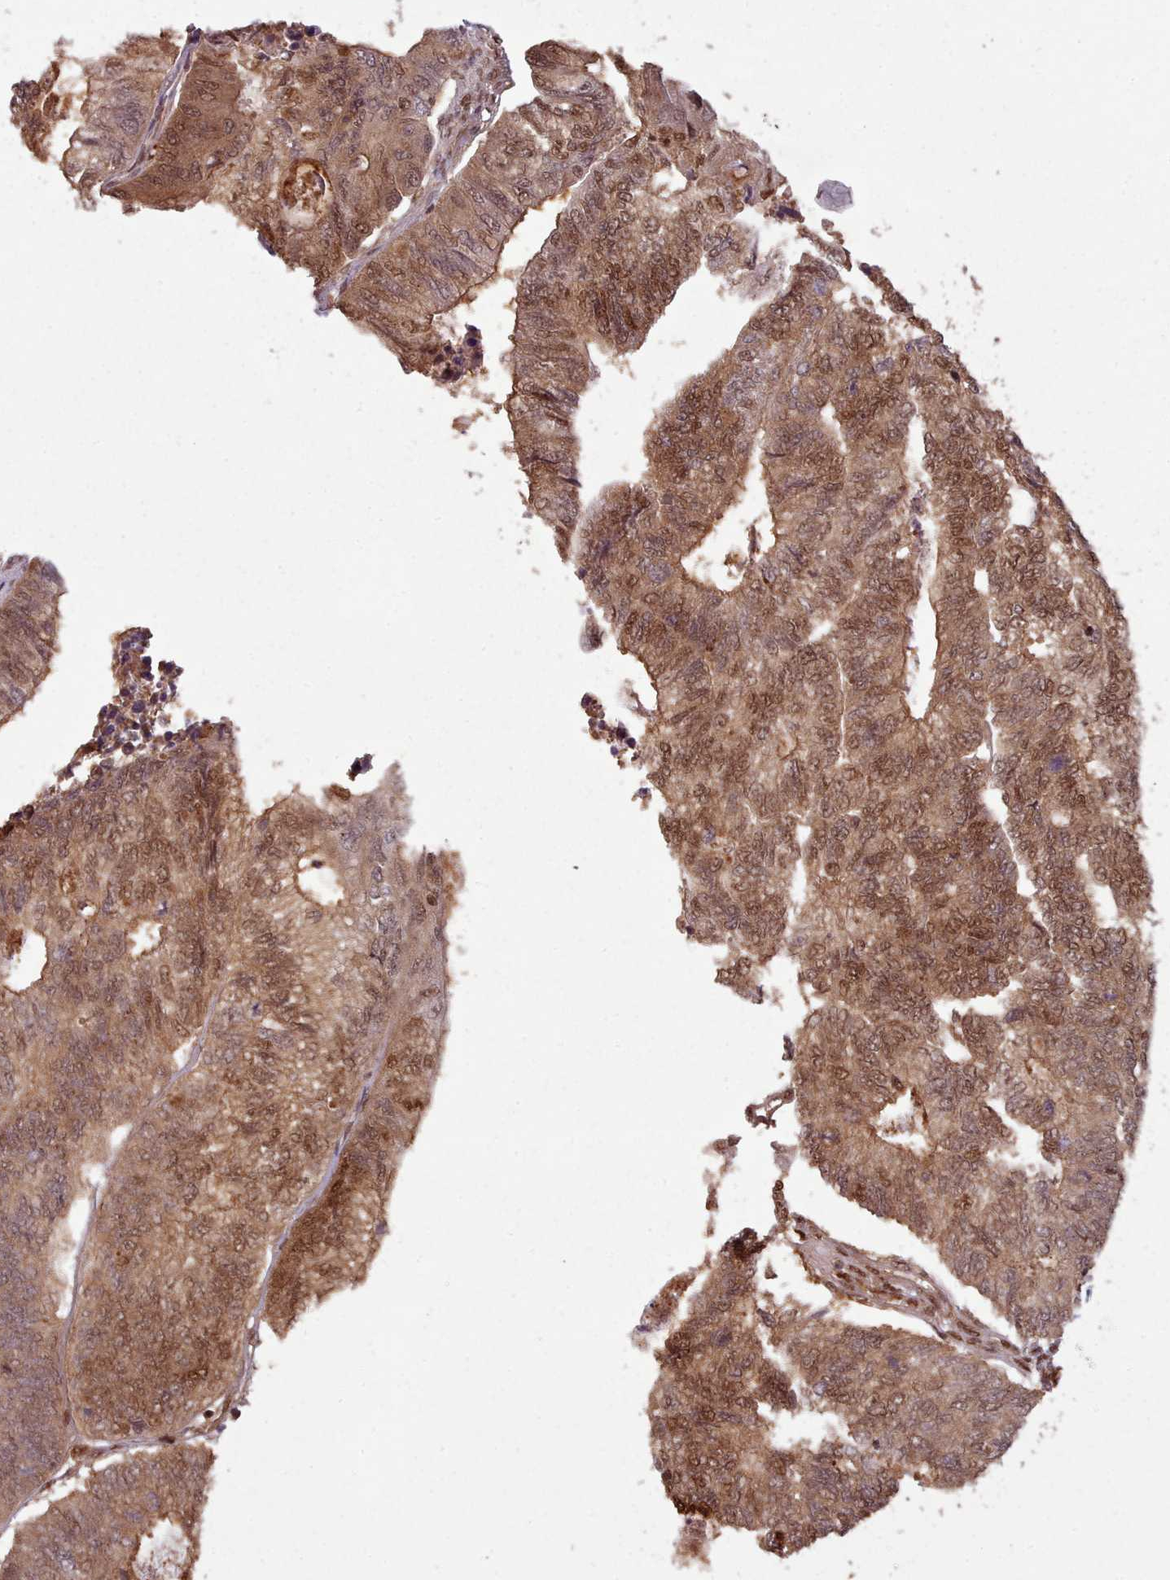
{"staining": {"intensity": "moderate", "quantity": ">75%", "location": "cytoplasmic/membranous,nuclear"}, "tissue": "colorectal cancer", "cell_type": "Tumor cells", "image_type": "cancer", "snomed": [{"axis": "morphology", "description": "Adenocarcinoma, NOS"}, {"axis": "topography", "description": "Colon"}], "caption": "Tumor cells demonstrate medium levels of moderate cytoplasmic/membranous and nuclear expression in about >75% of cells in human colorectal cancer.", "gene": "RPS27A", "patient": {"sex": "female", "age": 67}}